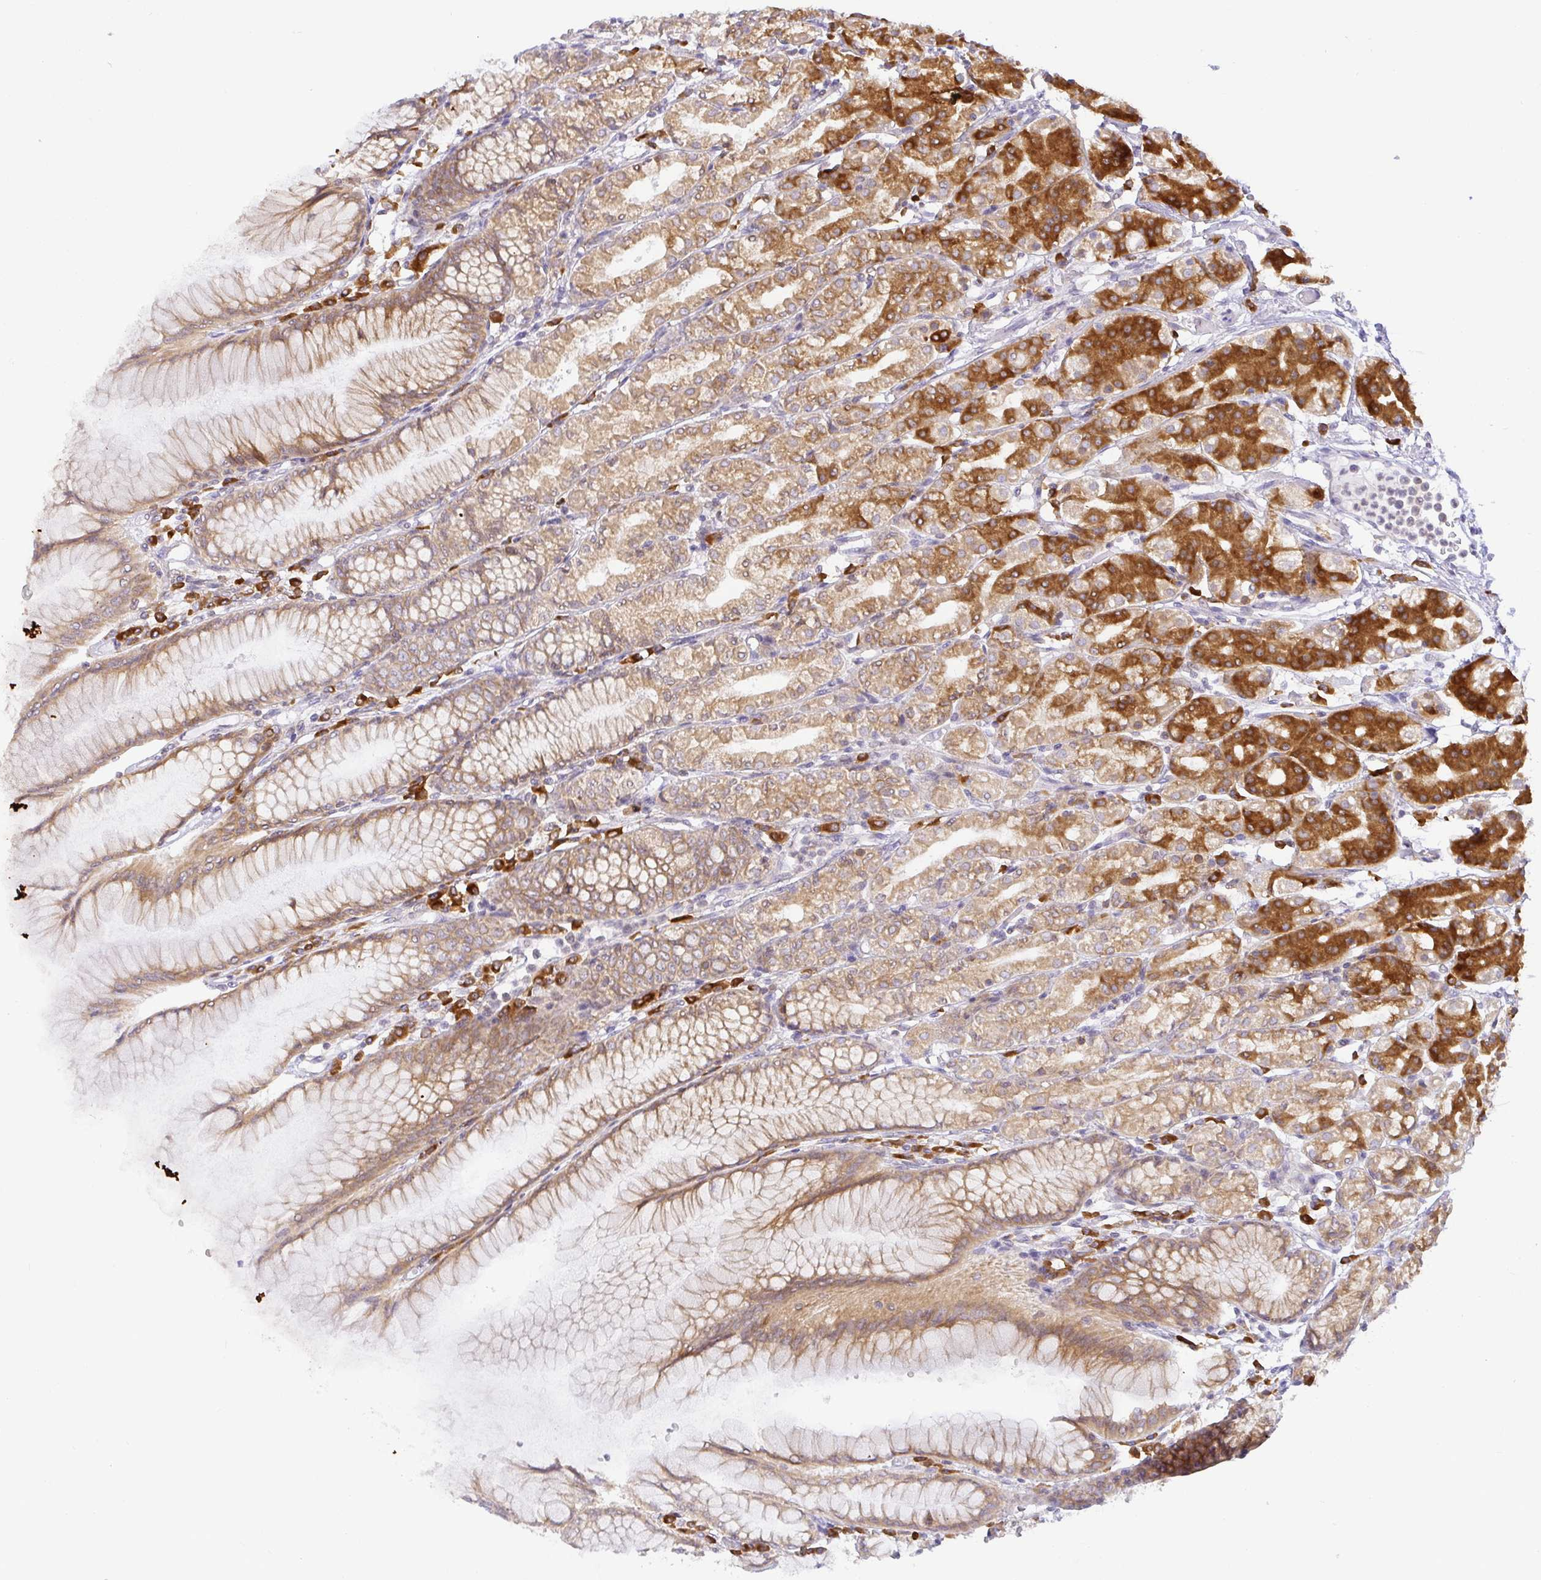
{"staining": {"intensity": "strong", "quantity": "25%-75%", "location": "cytoplasmic/membranous"}, "tissue": "stomach", "cell_type": "Glandular cells", "image_type": "normal", "snomed": [{"axis": "morphology", "description": "Normal tissue, NOS"}, {"axis": "topography", "description": "Stomach"}], "caption": "Brown immunohistochemical staining in unremarkable human stomach exhibits strong cytoplasmic/membranous expression in about 25%-75% of glandular cells. The protein is stained brown, and the nuclei are stained in blue (DAB (3,3'-diaminobenzidine) IHC with brightfield microscopy, high magnification).", "gene": "DERL2", "patient": {"sex": "female", "age": 57}}